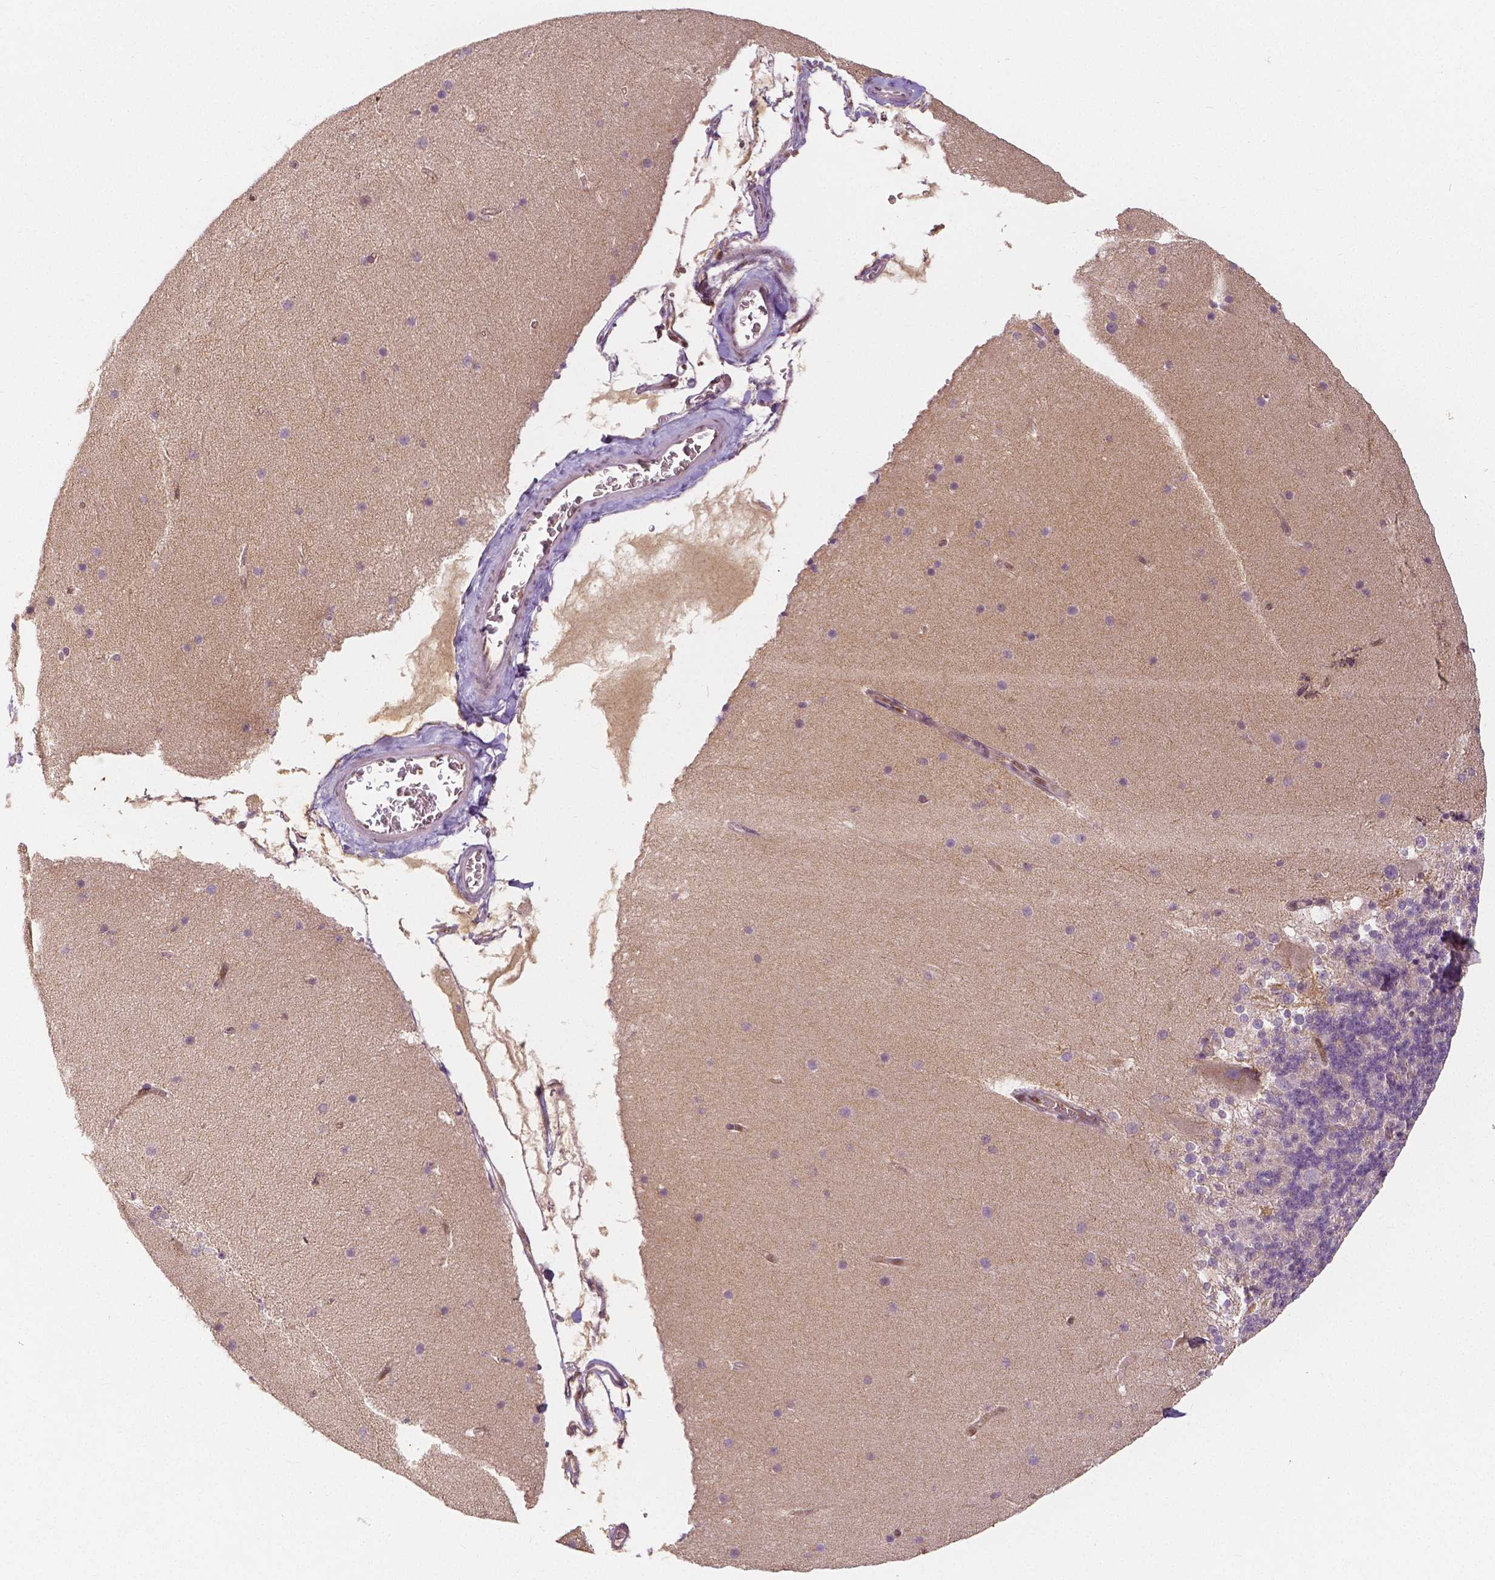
{"staining": {"intensity": "negative", "quantity": "none", "location": "none"}, "tissue": "cerebellum", "cell_type": "Cells in granular layer", "image_type": "normal", "snomed": [{"axis": "morphology", "description": "Normal tissue, NOS"}, {"axis": "topography", "description": "Cerebellum"}], "caption": "High power microscopy histopathology image of an IHC micrograph of unremarkable cerebellum, revealing no significant expression in cells in granular layer. (DAB immunohistochemistry, high magnification).", "gene": "NAPRT", "patient": {"sex": "female", "age": 19}}